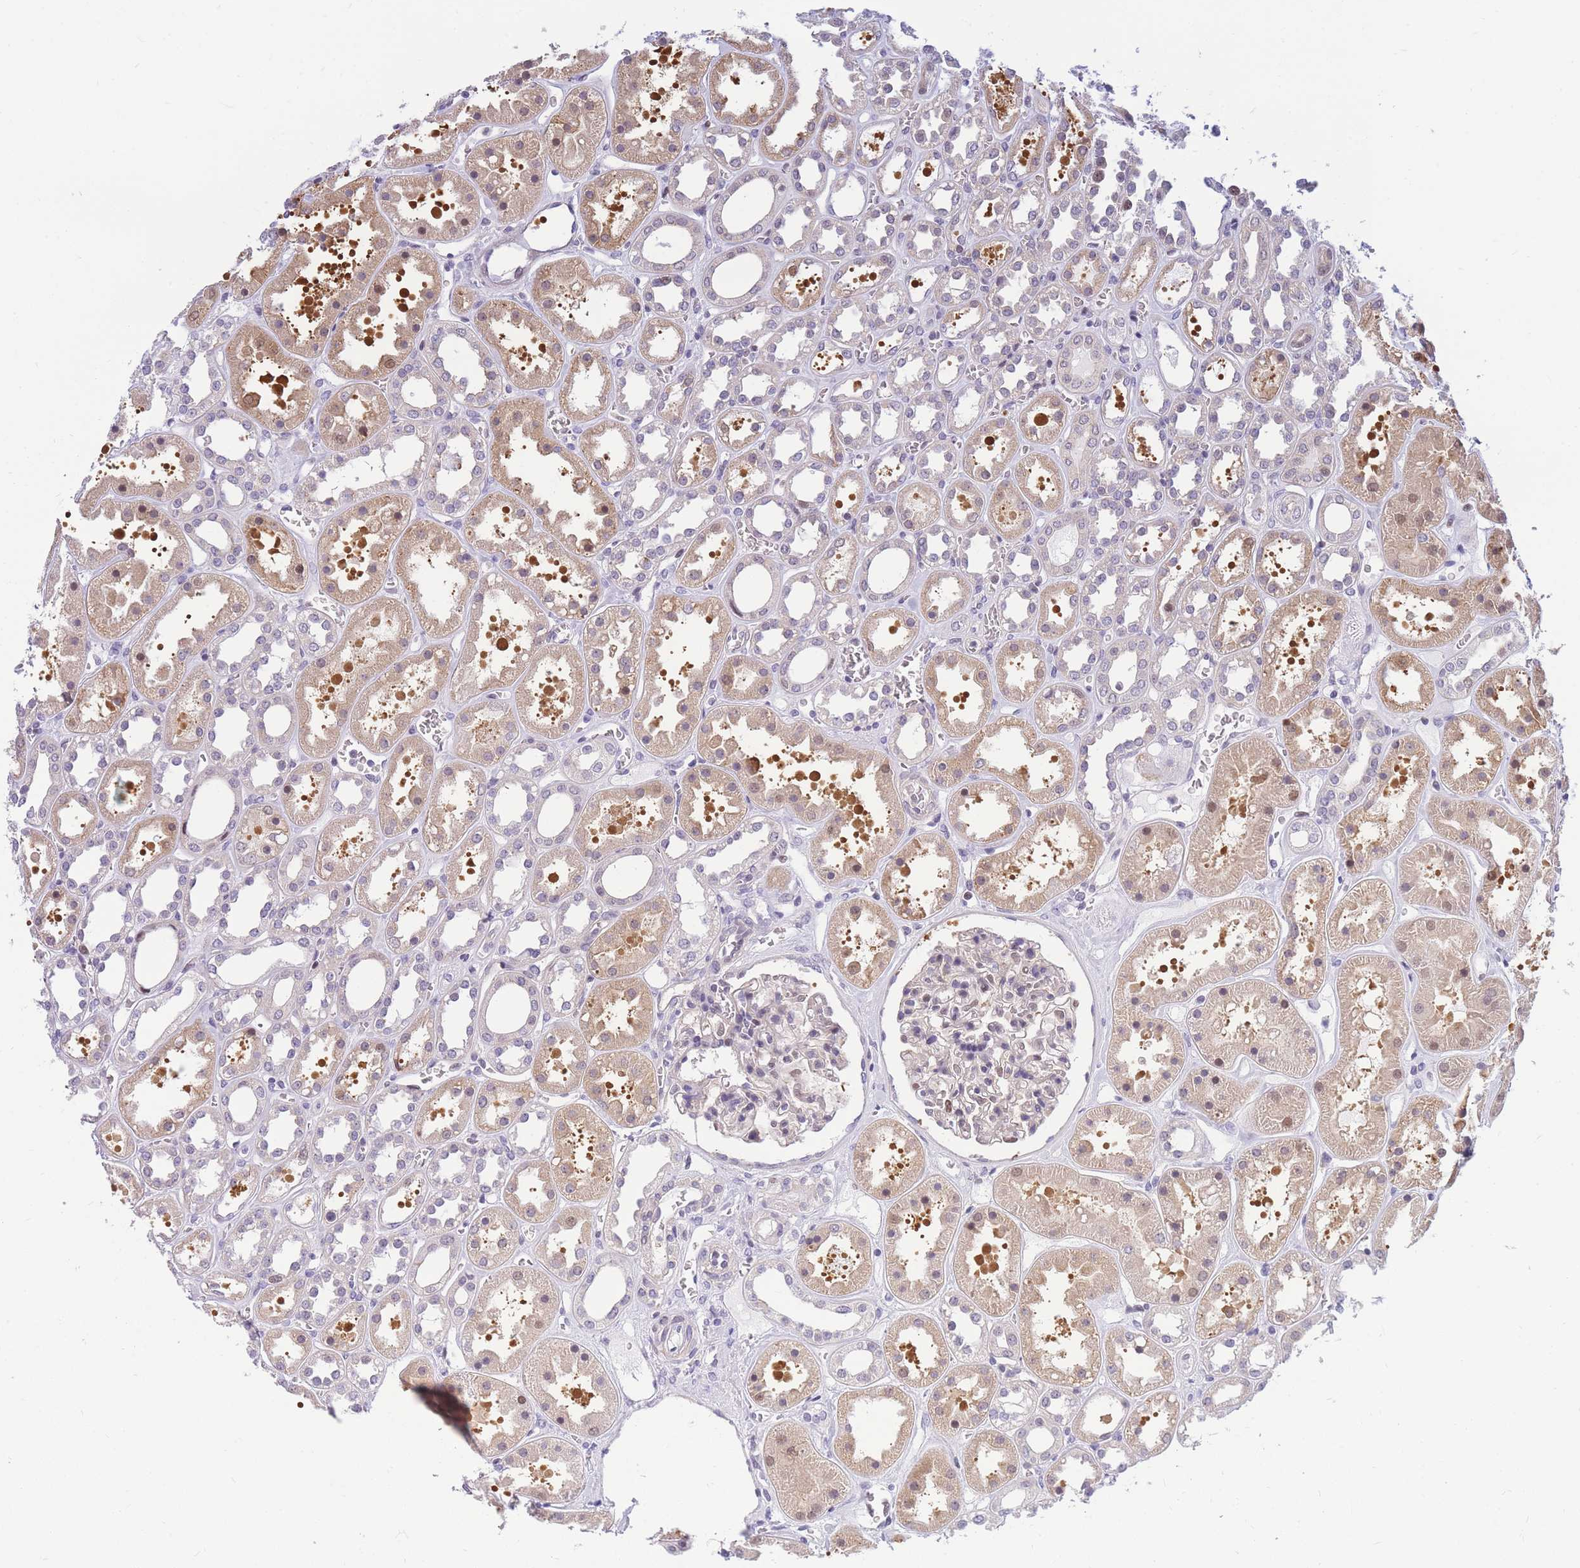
{"staining": {"intensity": "moderate", "quantity": "<25%", "location": "cytoplasmic/membranous,nuclear"}, "tissue": "kidney", "cell_type": "Cells in glomeruli", "image_type": "normal", "snomed": [{"axis": "morphology", "description": "Normal tissue, NOS"}, {"axis": "topography", "description": "Kidney"}], "caption": "Unremarkable kidney was stained to show a protein in brown. There is low levels of moderate cytoplasmic/membranous,nuclear positivity in about <25% of cells in glomeruli.", "gene": "CRACD", "patient": {"sex": "female", "age": 41}}